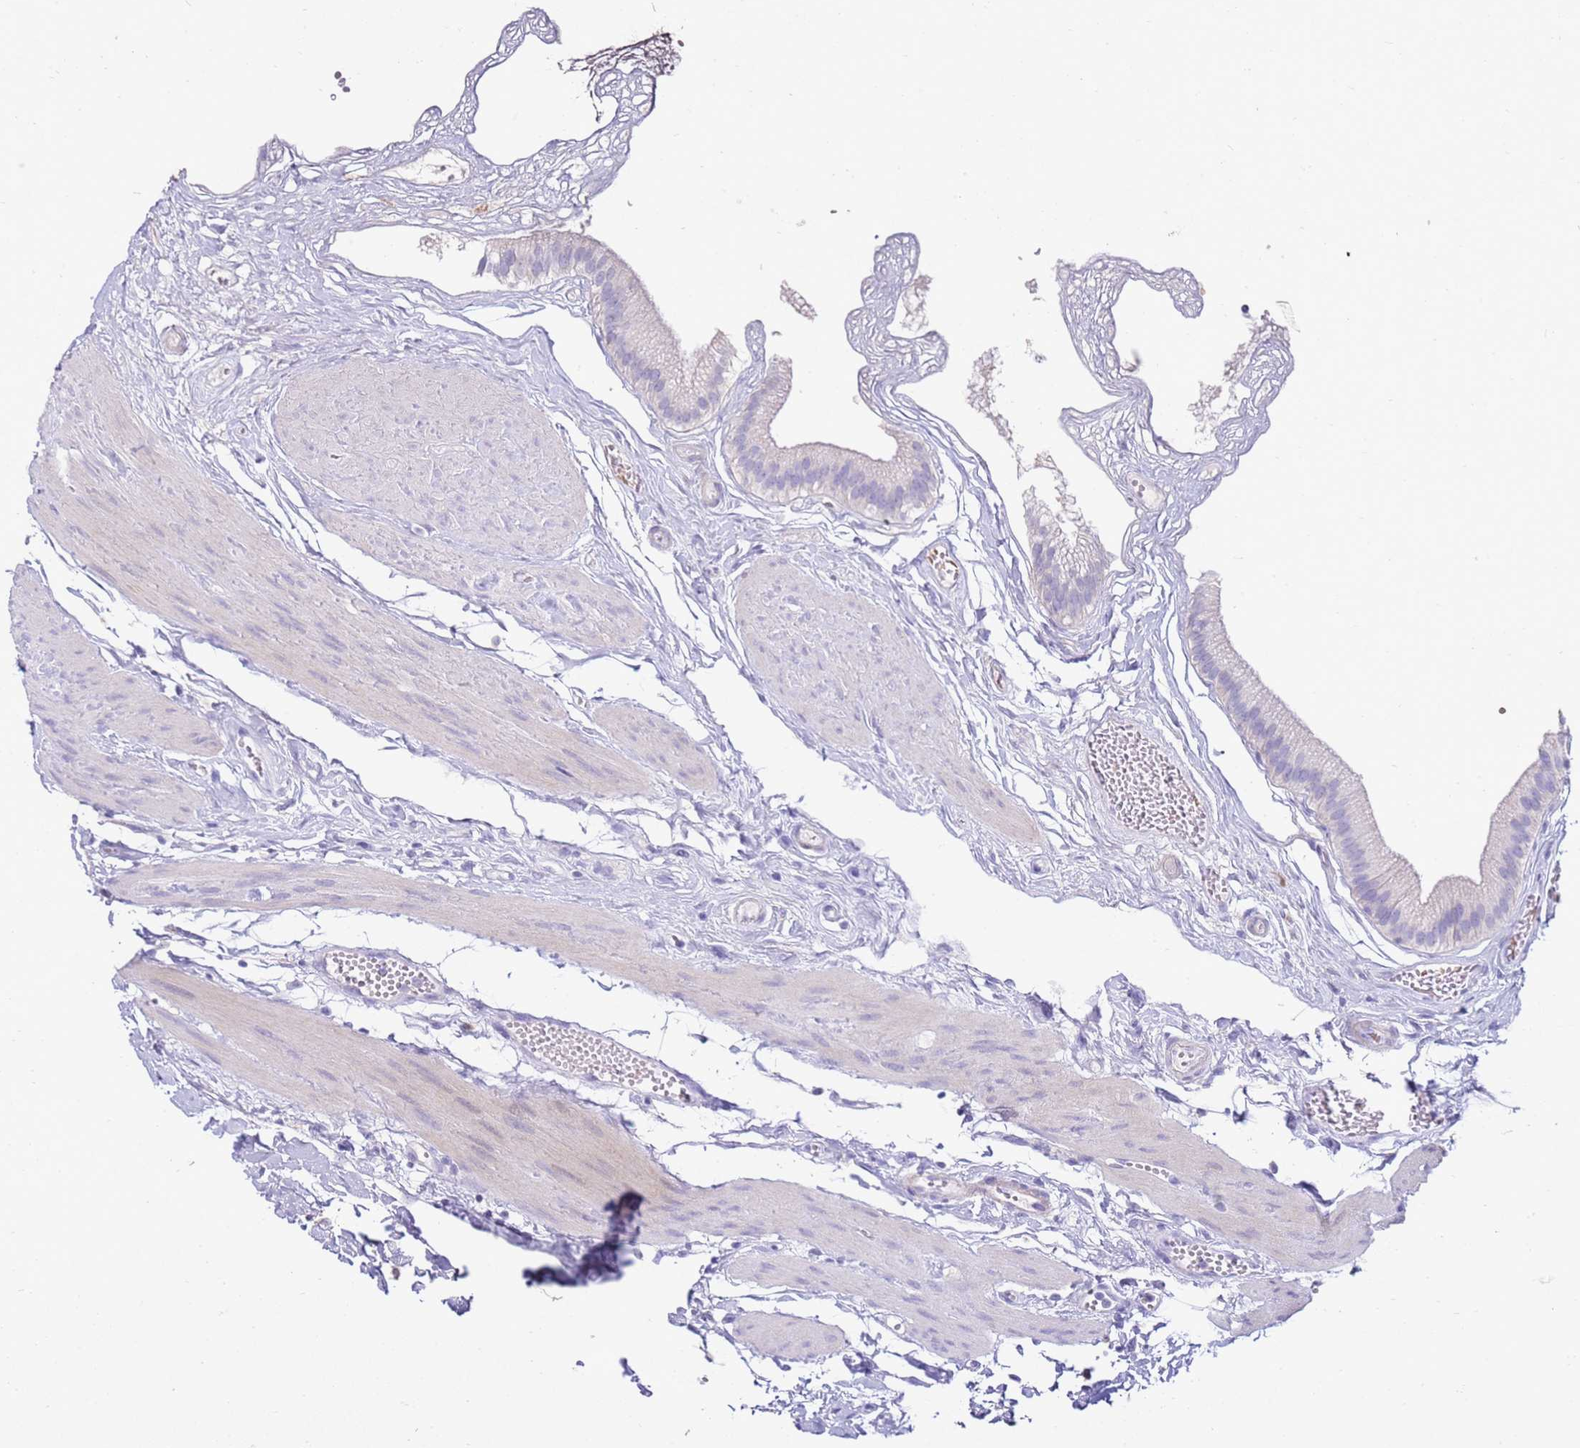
{"staining": {"intensity": "negative", "quantity": "none", "location": "none"}, "tissue": "gallbladder", "cell_type": "Glandular cells", "image_type": "normal", "snomed": [{"axis": "morphology", "description": "Normal tissue, NOS"}, {"axis": "topography", "description": "Gallbladder"}], "caption": "An IHC histopathology image of benign gallbladder is shown. There is no staining in glandular cells of gallbladder.", "gene": "EVPLL", "patient": {"sex": "female", "age": 54}}